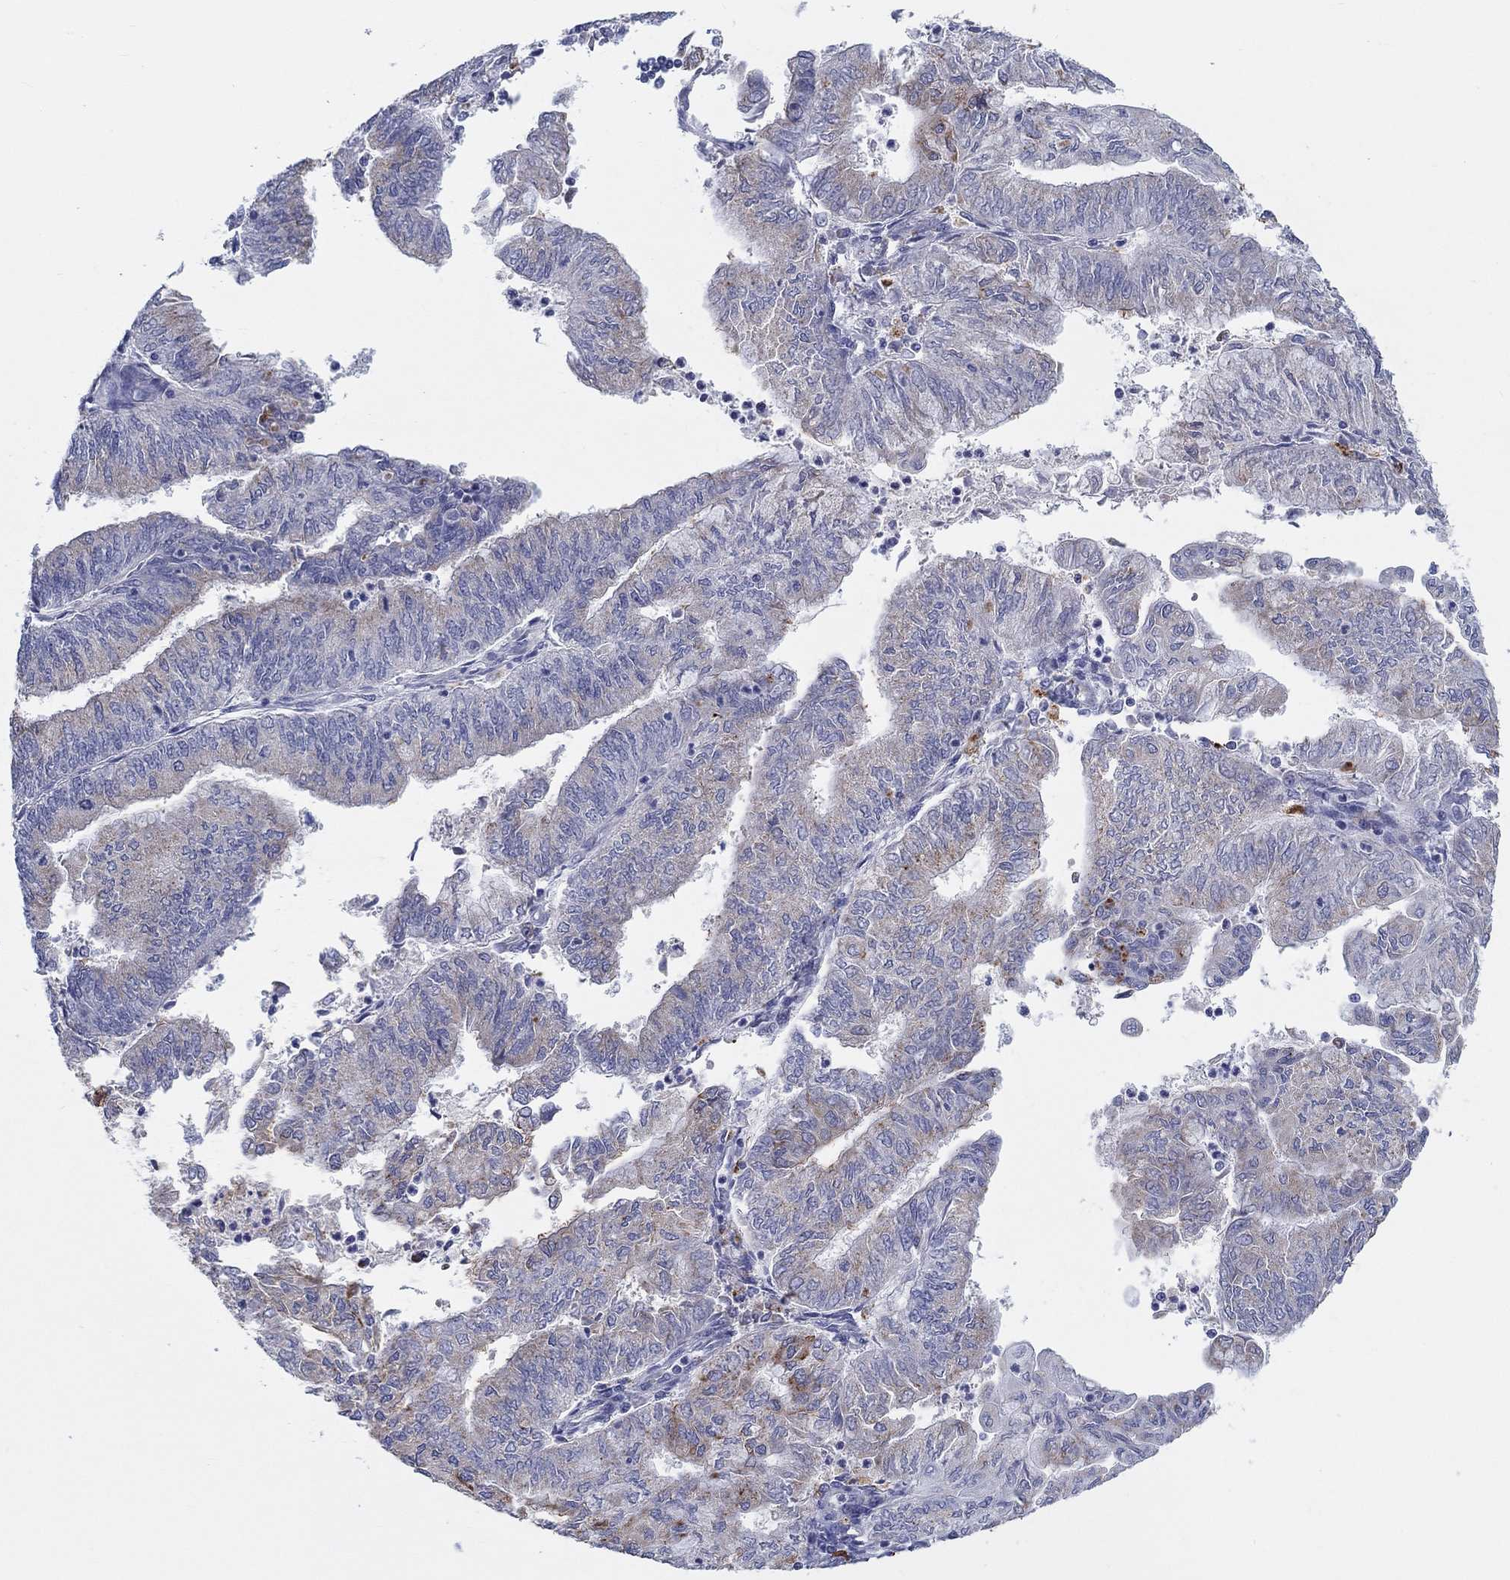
{"staining": {"intensity": "moderate", "quantity": "<25%", "location": "cytoplasmic/membranous"}, "tissue": "endometrial cancer", "cell_type": "Tumor cells", "image_type": "cancer", "snomed": [{"axis": "morphology", "description": "Adenocarcinoma, NOS"}, {"axis": "topography", "description": "Endometrium"}], "caption": "The image demonstrates immunohistochemical staining of endometrial cancer. There is moderate cytoplasmic/membranous expression is appreciated in about <25% of tumor cells.", "gene": "BCO2", "patient": {"sex": "female", "age": 59}}